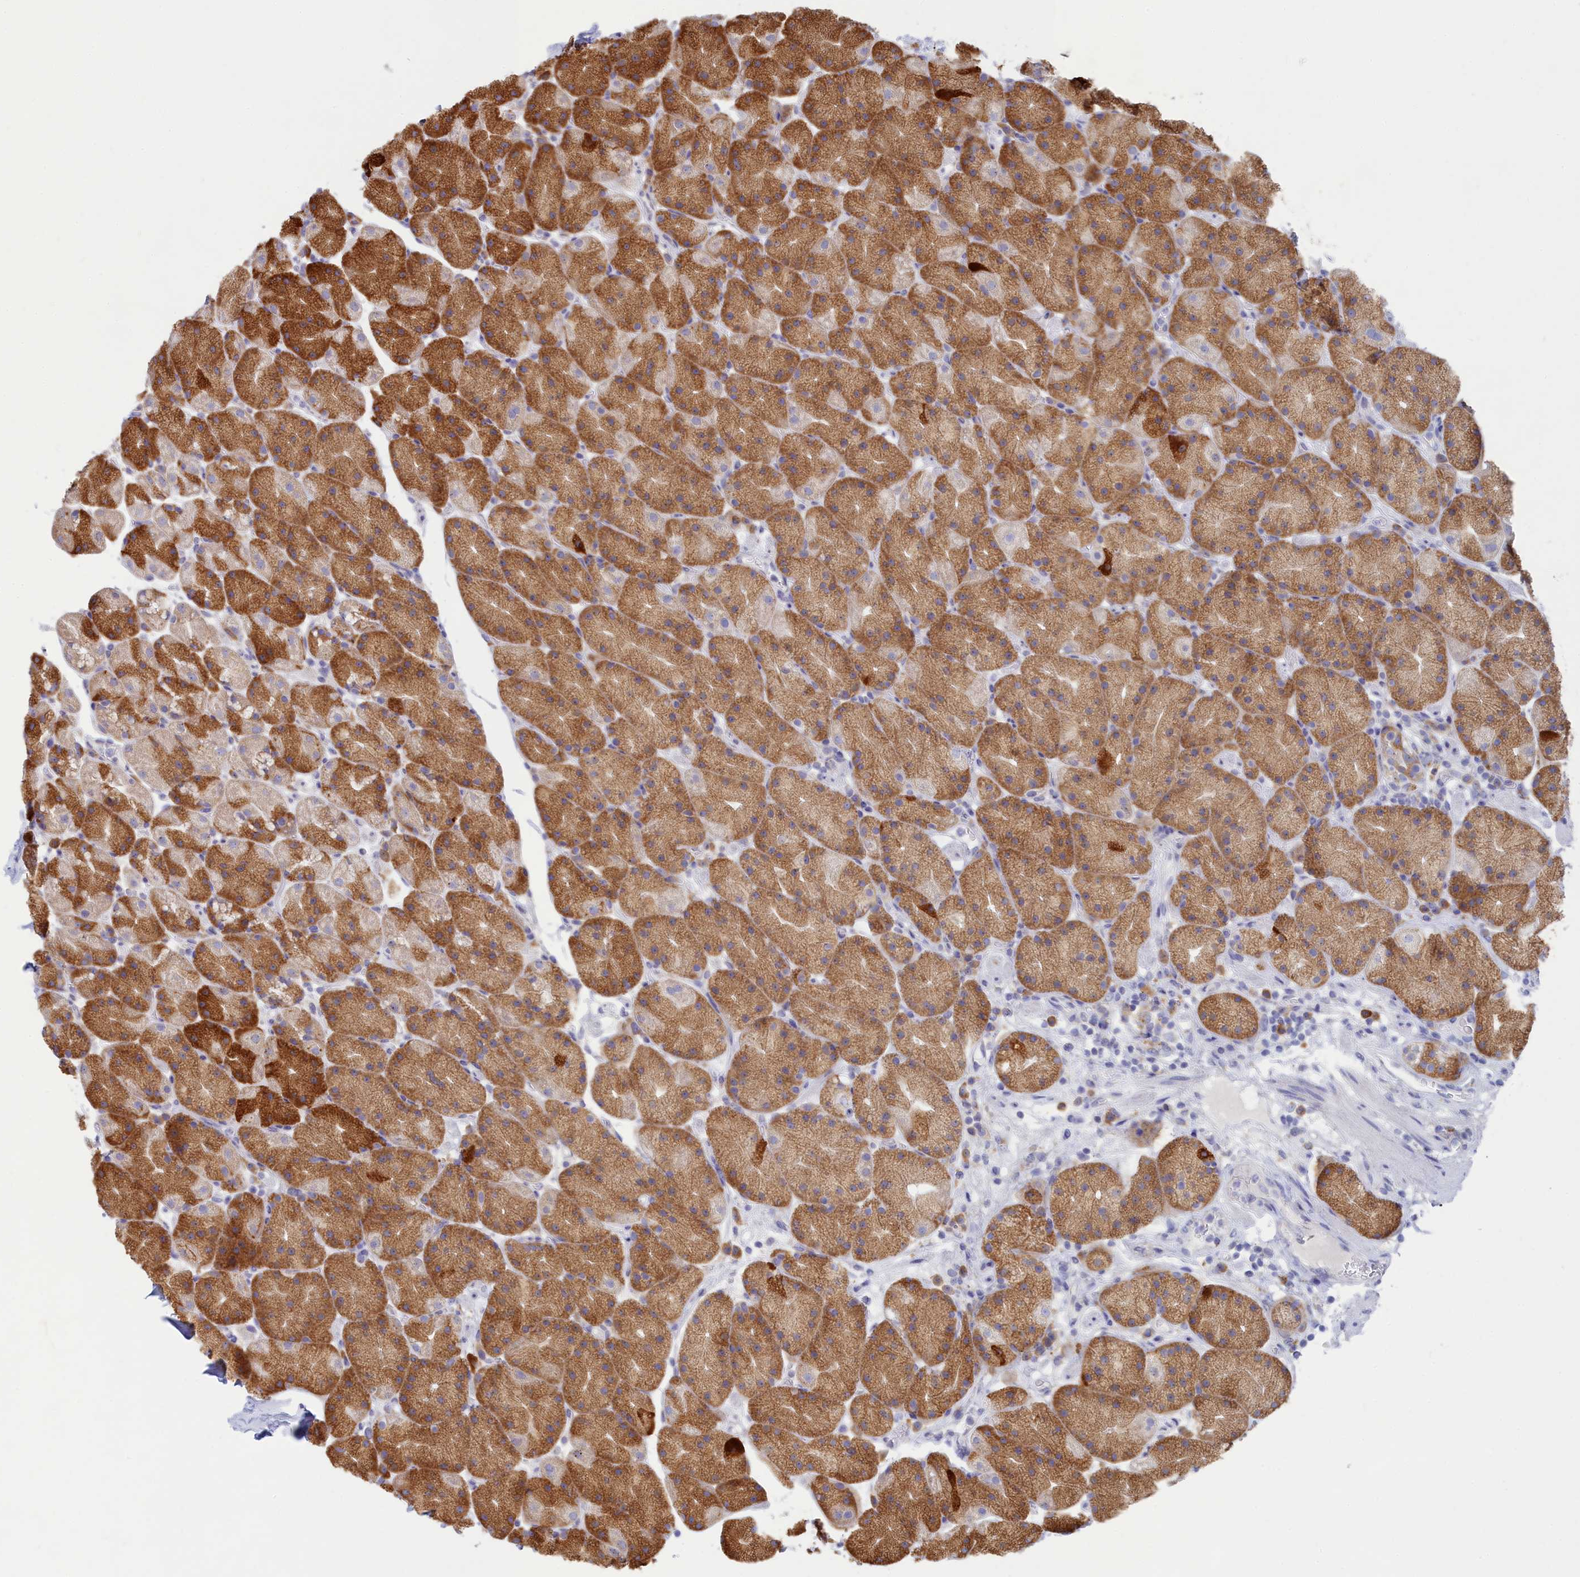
{"staining": {"intensity": "moderate", "quantity": ">75%", "location": "cytoplasmic/membranous"}, "tissue": "stomach", "cell_type": "Glandular cells", "image_type": "normal", "snomed": [{"axis": "morphology", "description": "Normal tissue, NOS"}, {"axis": "topography", "description": "Stomach, upper"}, {"axis": "topography", "description": "Stomach, lower"}], "caption": "Immunohistochemistry (IHC) staining of benign stomach, which exhibits medium levels of moderate cytoplasmic/membranous positivity in approximately >75% of glandular cells indicating moderate cytoplasmic/membranous protein positivity. The staining was performed using DAB (3,3'-diaminobenzidine) (brown) for protein detection and nuclei were counterstained in hematoxylin (blue).", "gene": "WDR35", "patient": {"sex": "male", "age": 67}}